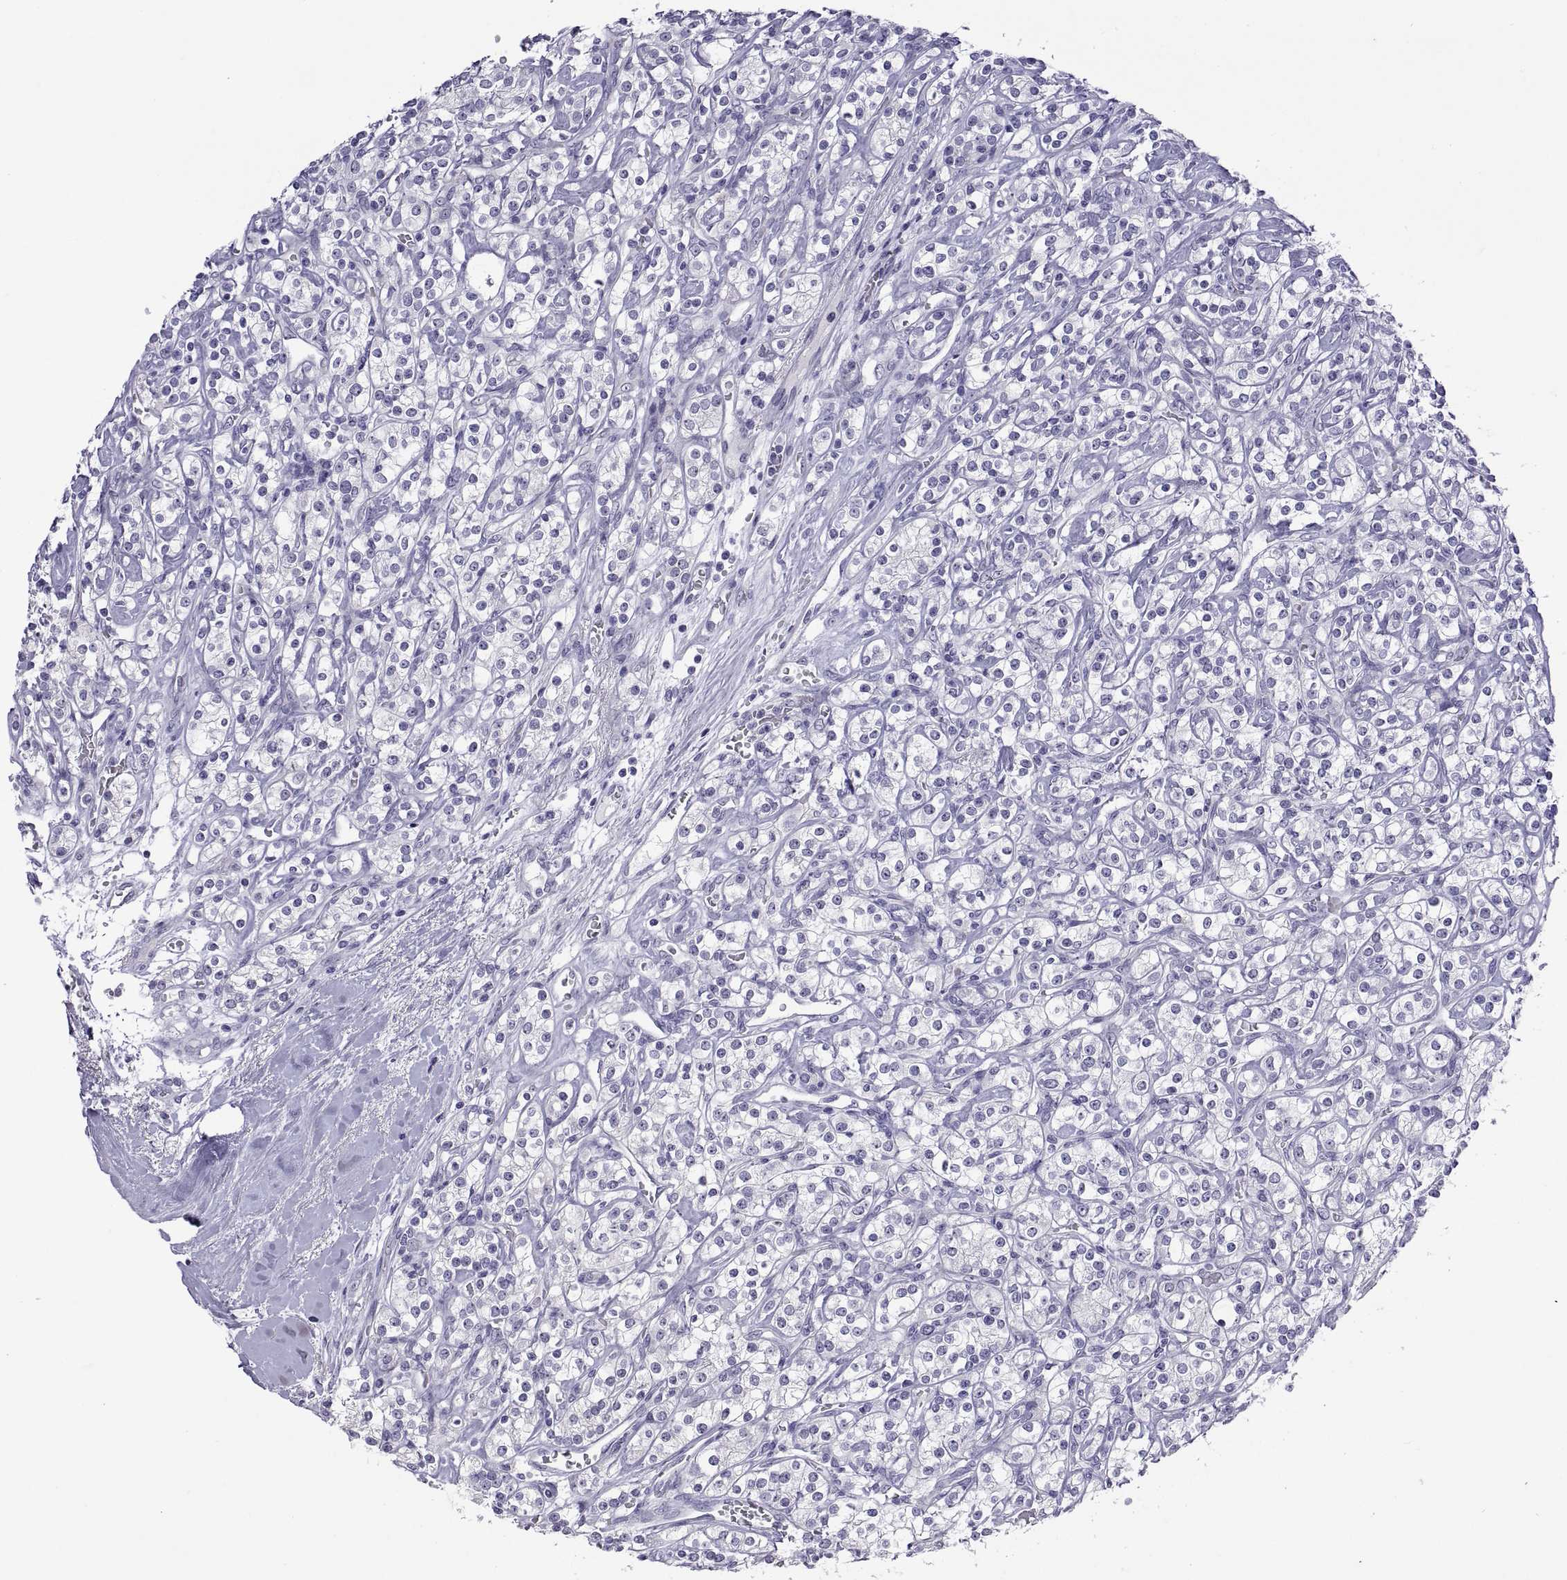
{"staining": {"intensity": "negative", "quantity": "none", "location": "none"}, "tissue": "renal cancer", "cell_type": "Tumor cells", "image_type": "cancer", "snomed": [{"axis": "morphology", "description": "Adenocarcinoma, NOS"}, {"axis": "topography", "description": "Kidney"}], "caption": "Immunohistochemistry micrograph of adenocarcinoma (renal) stained for a protein (brown), which reveals no positivity in tumor cells.", "gene": "VSX2", "patient": {"sex": "male", "age": 77}}